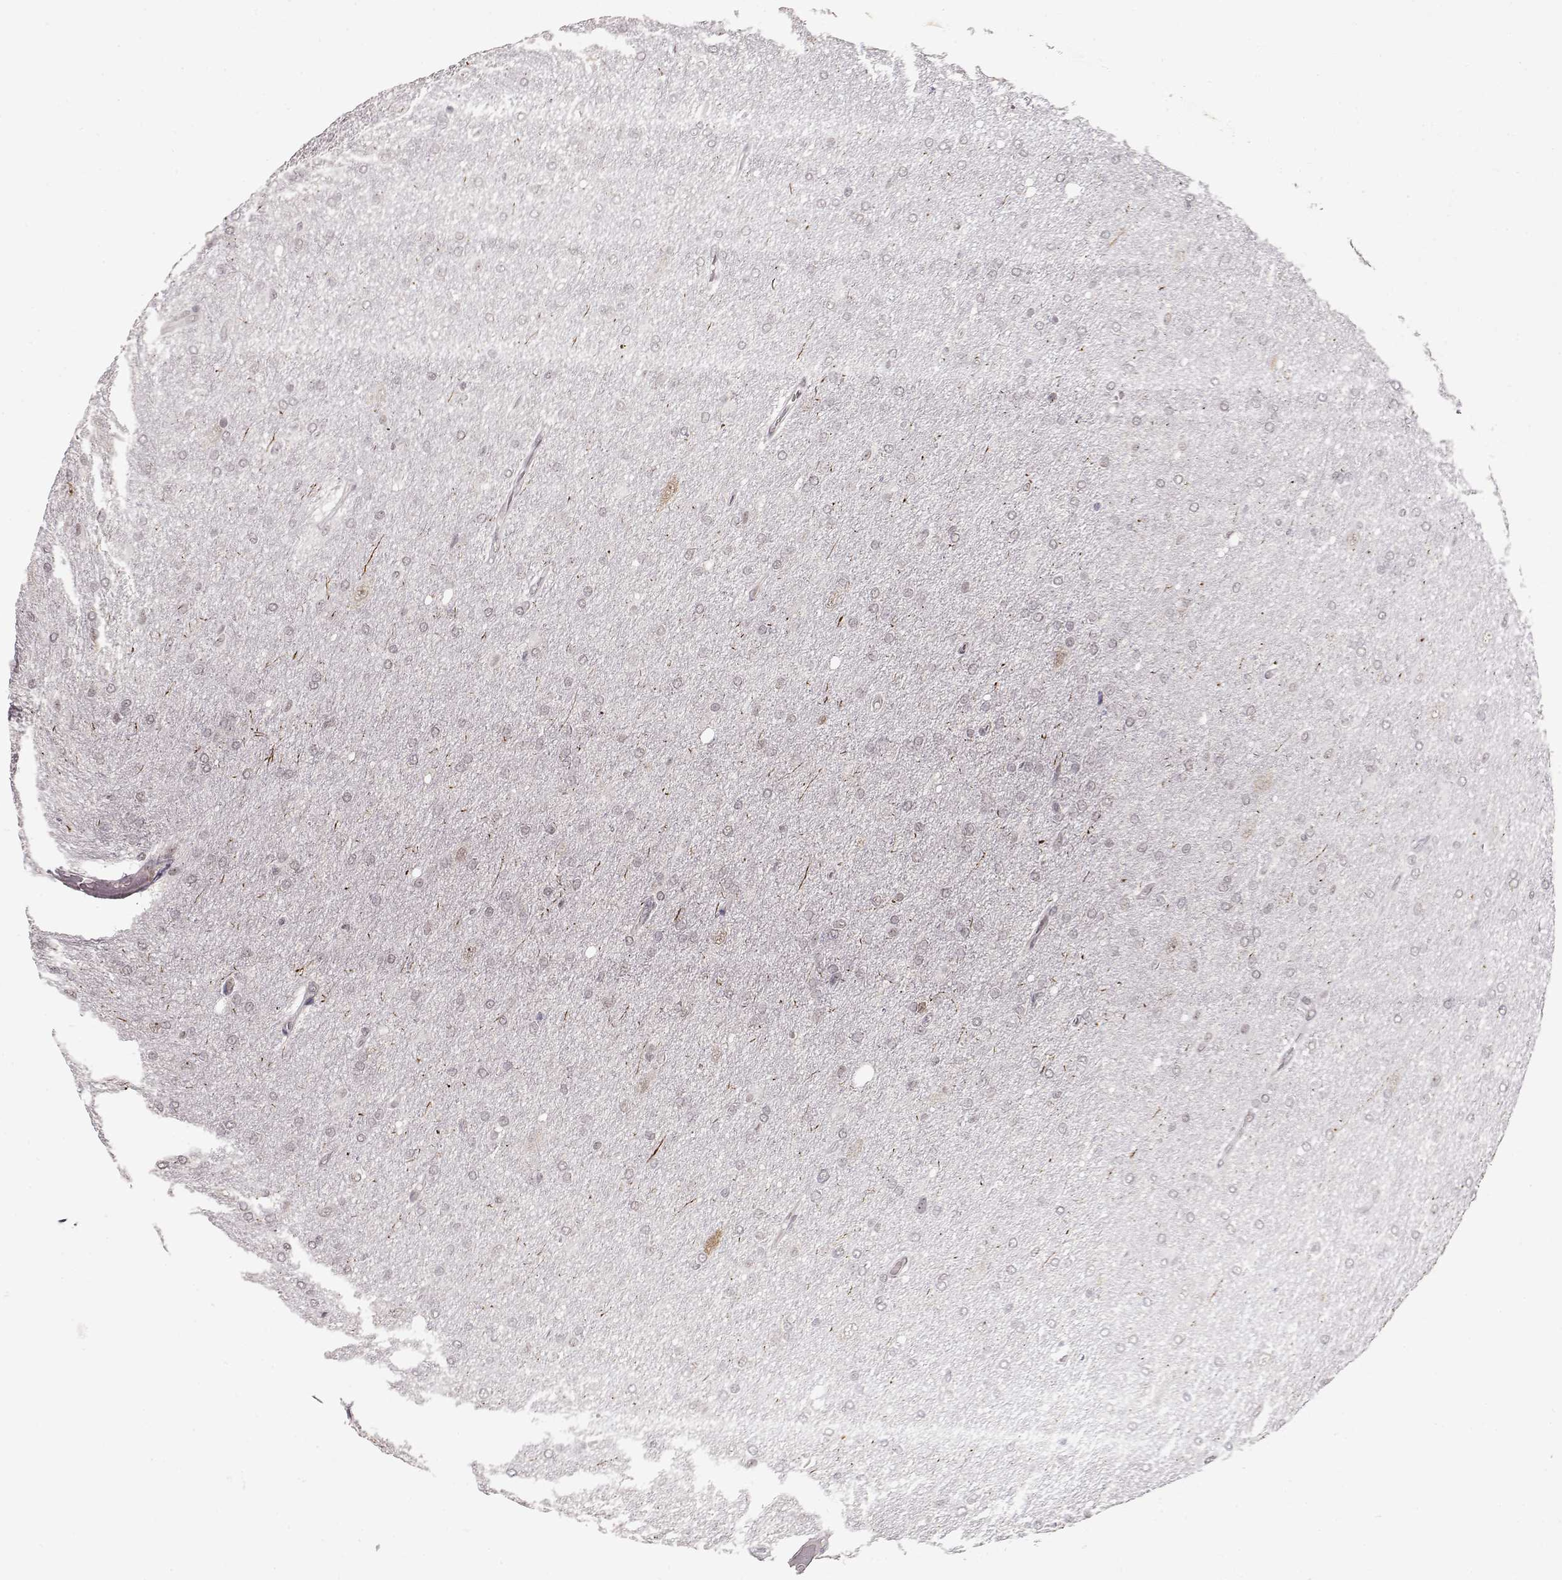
{"staining": {"intensity": "negative", "quantity": "none", "location": "none"}, "tissue": "glioma", "cell_type": "Tumor cells", "image_type": "cancer", "snomed": [{"axis": "morphology", "description": "Glioma, malignant, High grade"}, {"axis": "topography", "description": "Cerebral cortex"}], "caption": "There is no significant expression in tumor cells of glioma.", "gene": "PCP4", "patient": {"sex": "male", "age": 70}}